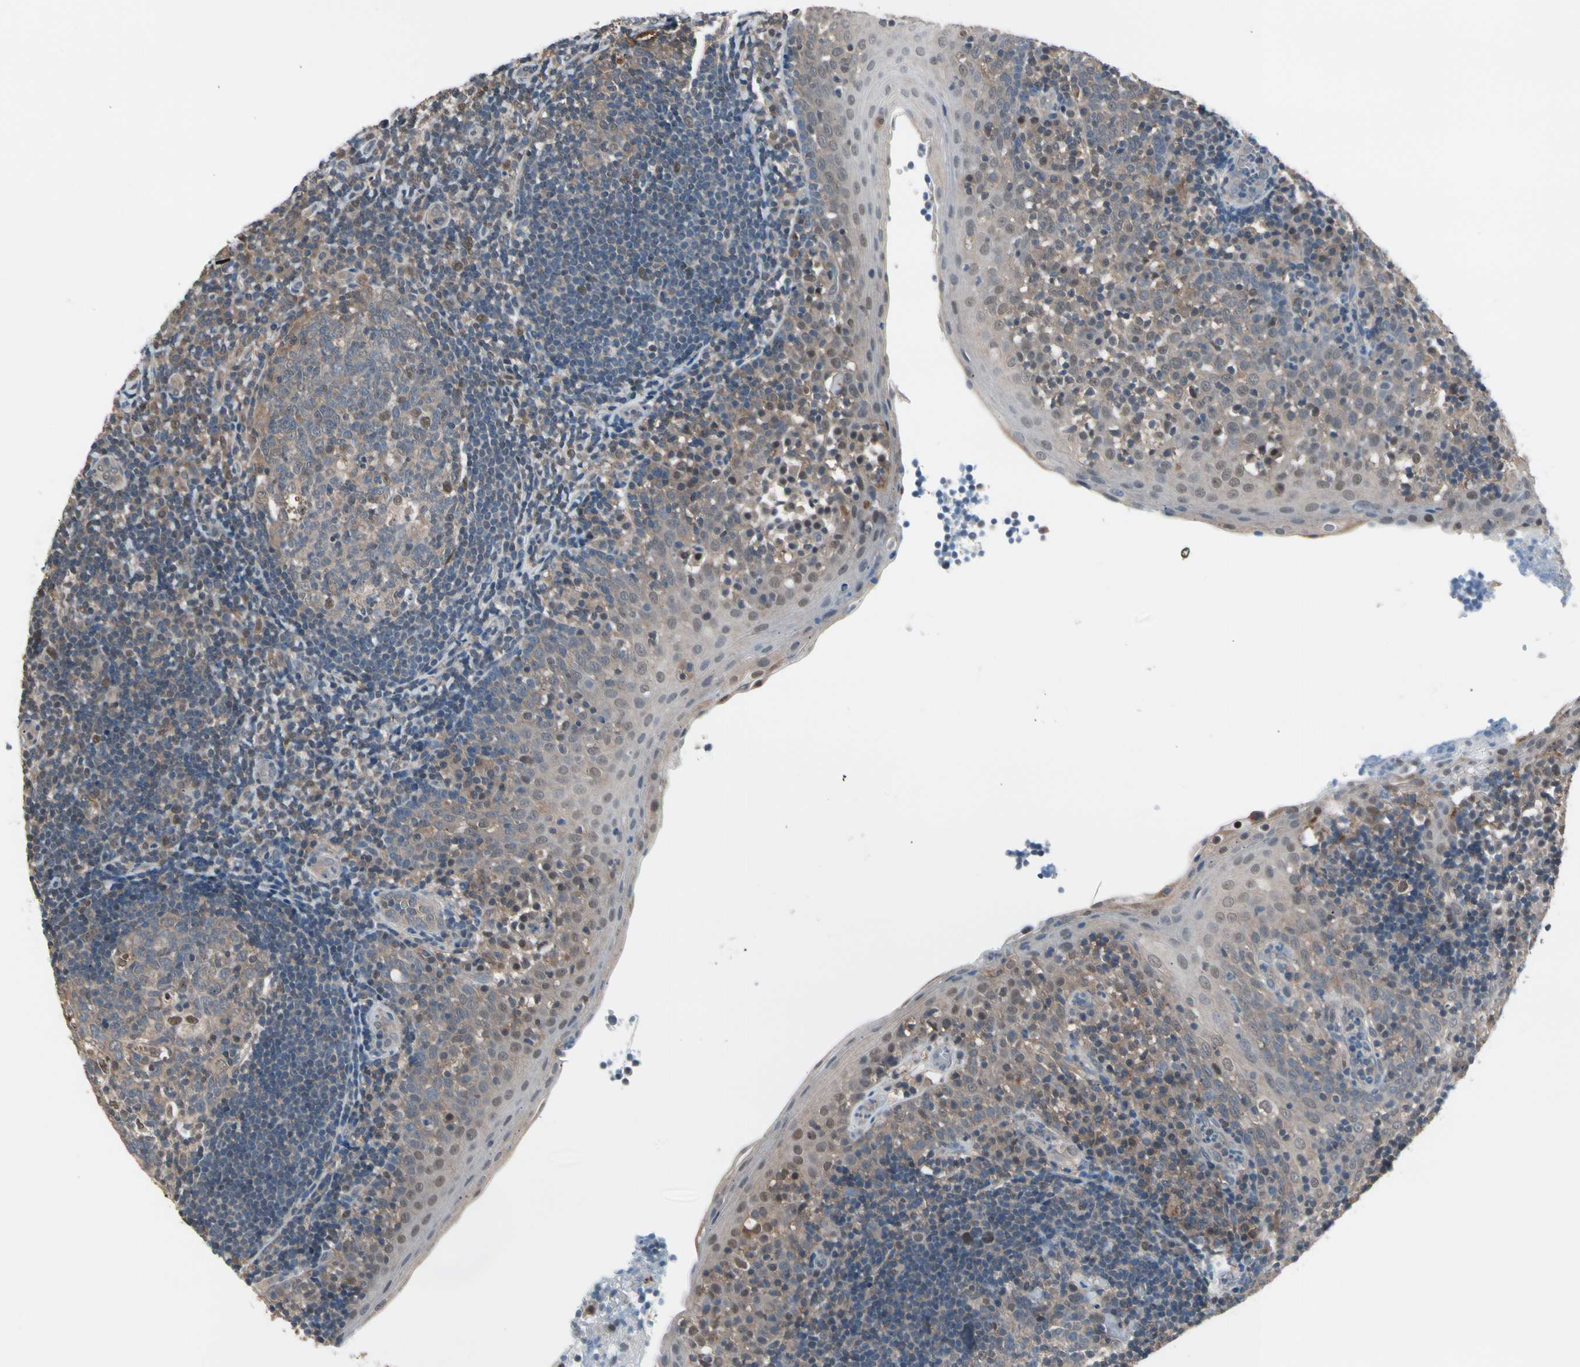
{"staining": {"intensity": "weak", "quantity": ">75%", "location": "cytoplasmic/membranous,nuclear"}, "tissue": "tonsil", "cell_type": "Germinal center cells", "image_type": "normal", "snomed": [{"axis": "morphology", "description": "Normal tissue, NOS"}, {"axis": "topography", "description": "Tonsil"}], "caption": "IHC of unremarkable tonsil shows low levels of weak cytoplasmic/membranous,nuclear positivity in about >75% of germinal center cells.", "gene": "ENSG00000256646", "patient": {"sex": "female", "age": 40}}